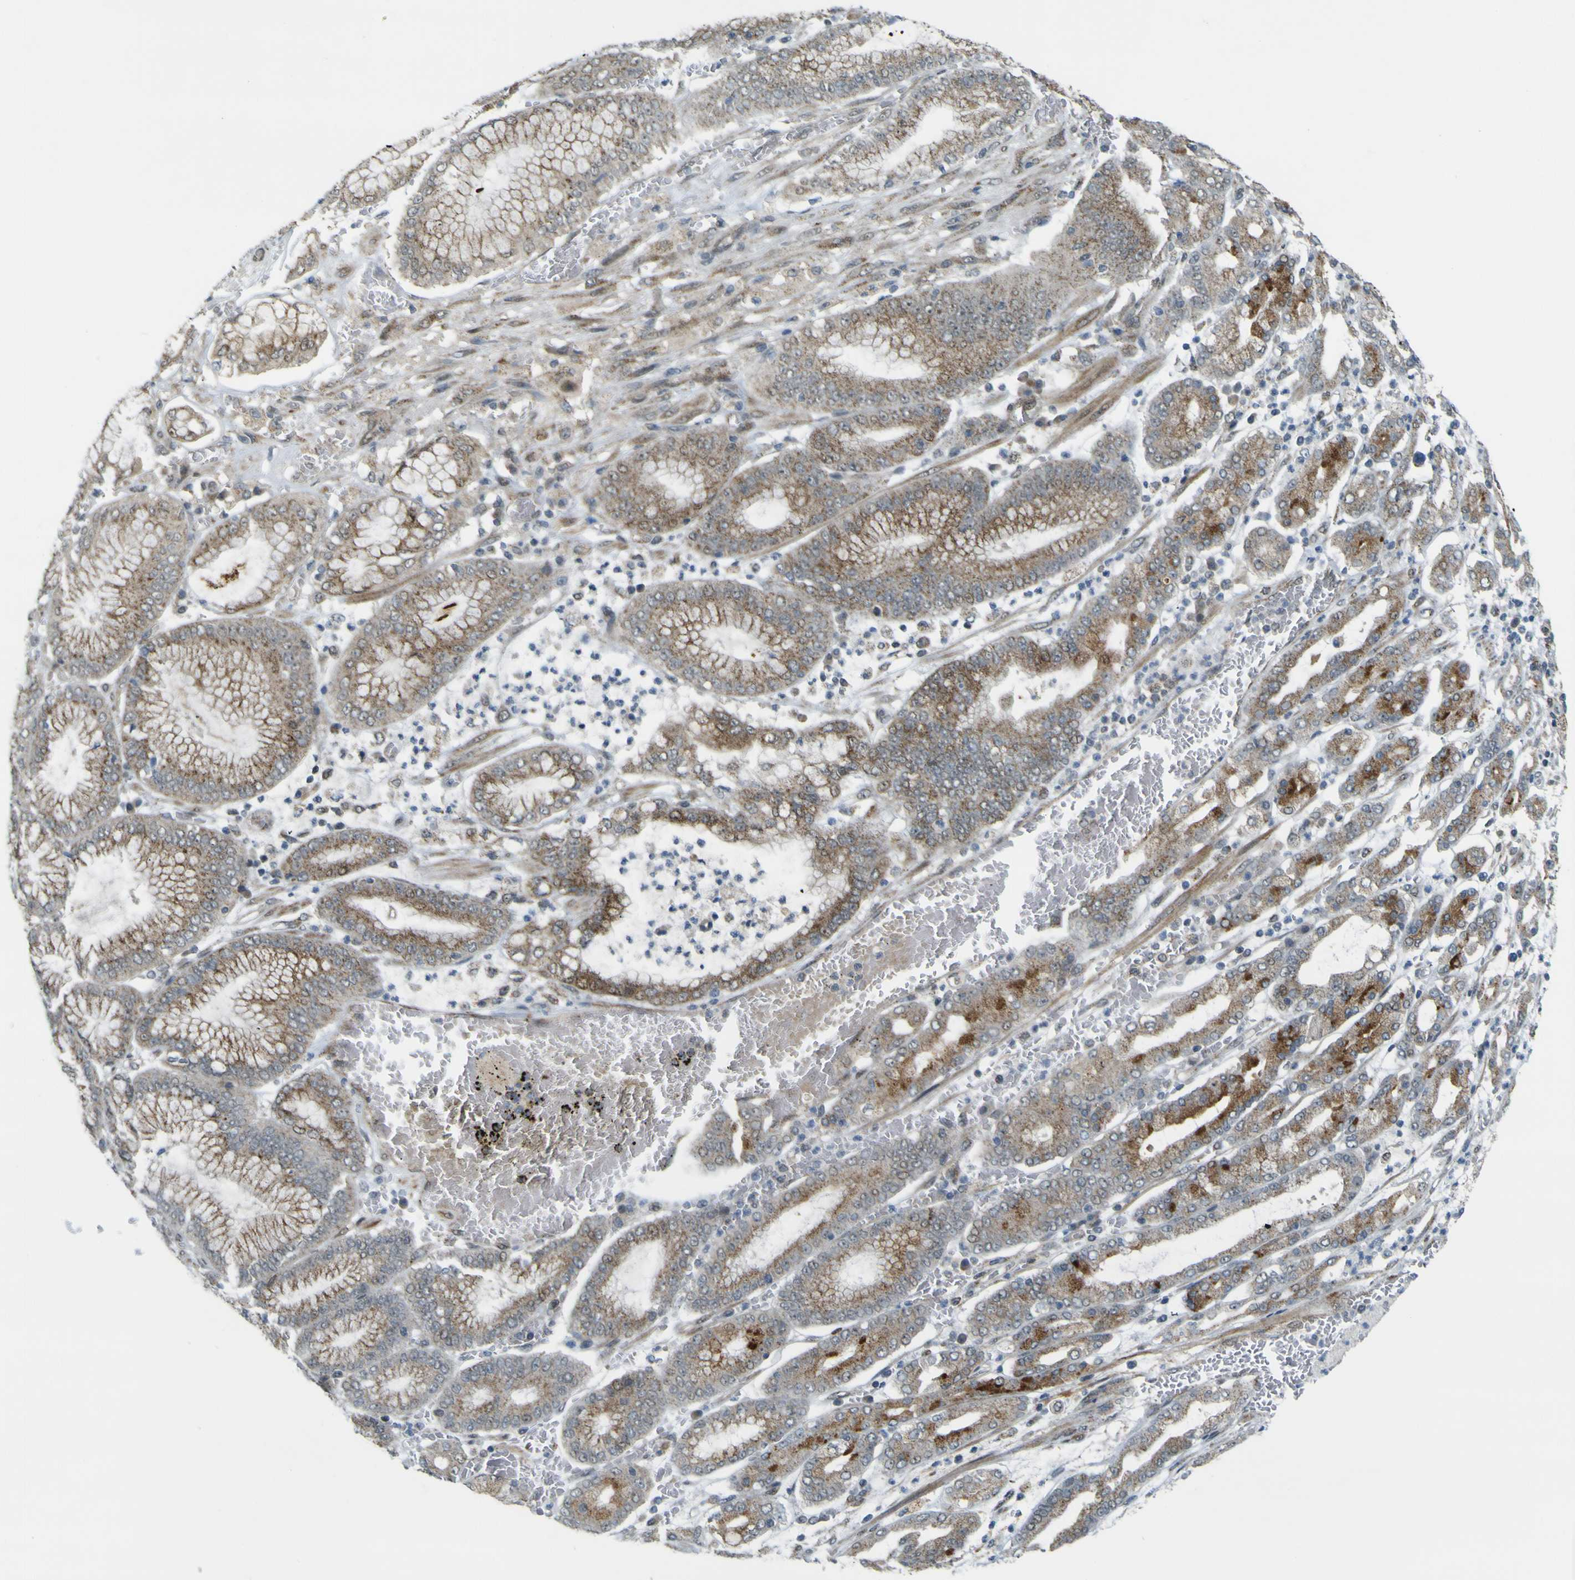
{"staining": {"intensity": "moderate", "quantity": ">75%", "location": "cytoplasmic/membranous"}, "tissue": "stomach cancer", "cell_type": "Tumor cells", "image_type": "cancer", "snomed": [{"axis": "morphology", "description": "Normal tissue, NOS"}, {"axis": "morphology", "description": "Adenocarcinoma, NOS"}, {"axis": "topography", "description": "Stomach, upper"}, {"axis": "topography", "description": "Stomach"}], "caption": "Protein analysis of adenocarcinoma (stomach) tissue exhibits moderate cytoplasmic/membranous positivity in approximately >75% of tumor cells. Nuclei are stained in blue.", "gene": "ACBD5", "patient": {"sex": "male", "age": 76}}